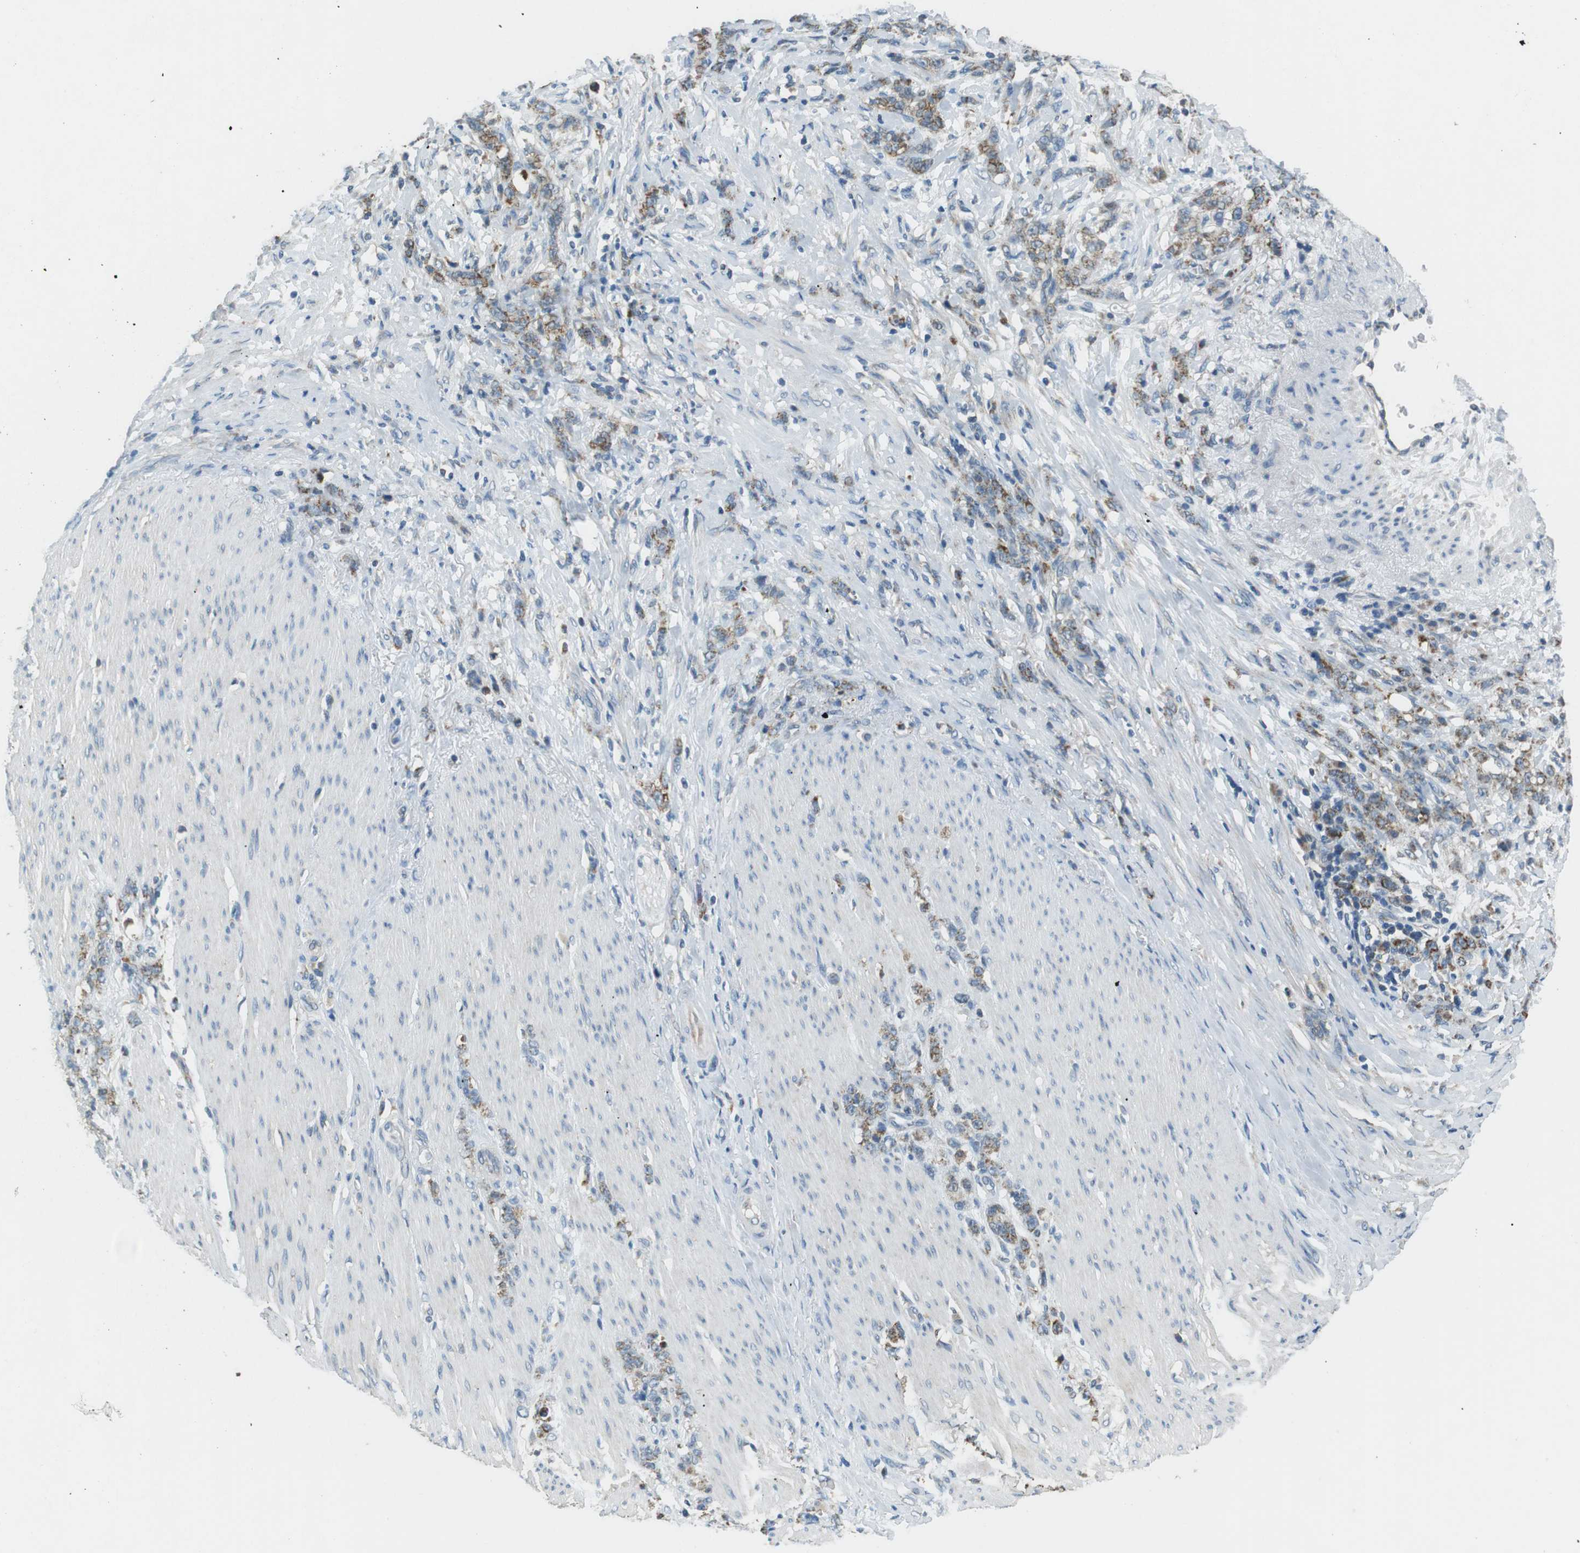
{"staining": {"intensity": "moderate", "quantity": ">75%", "location": "cytoplasmic/membranous"}, "tissue": "stomach cancer", "cell_type": "Tumor cells", "image_type": "cancer", "snomed": [{"axis": "morphology", "description": "Adenocarcinoma, NOS"}, {"axis": "topography", "description": "Stomach, lower"}], "caption": "A brown stain highlights moderate cytoplasmic/membranous expression of a protein in stomach adenocarcinoma tumor cells.", "gene": "BACE1", "patient": {"sex": "male", "age": 88}}